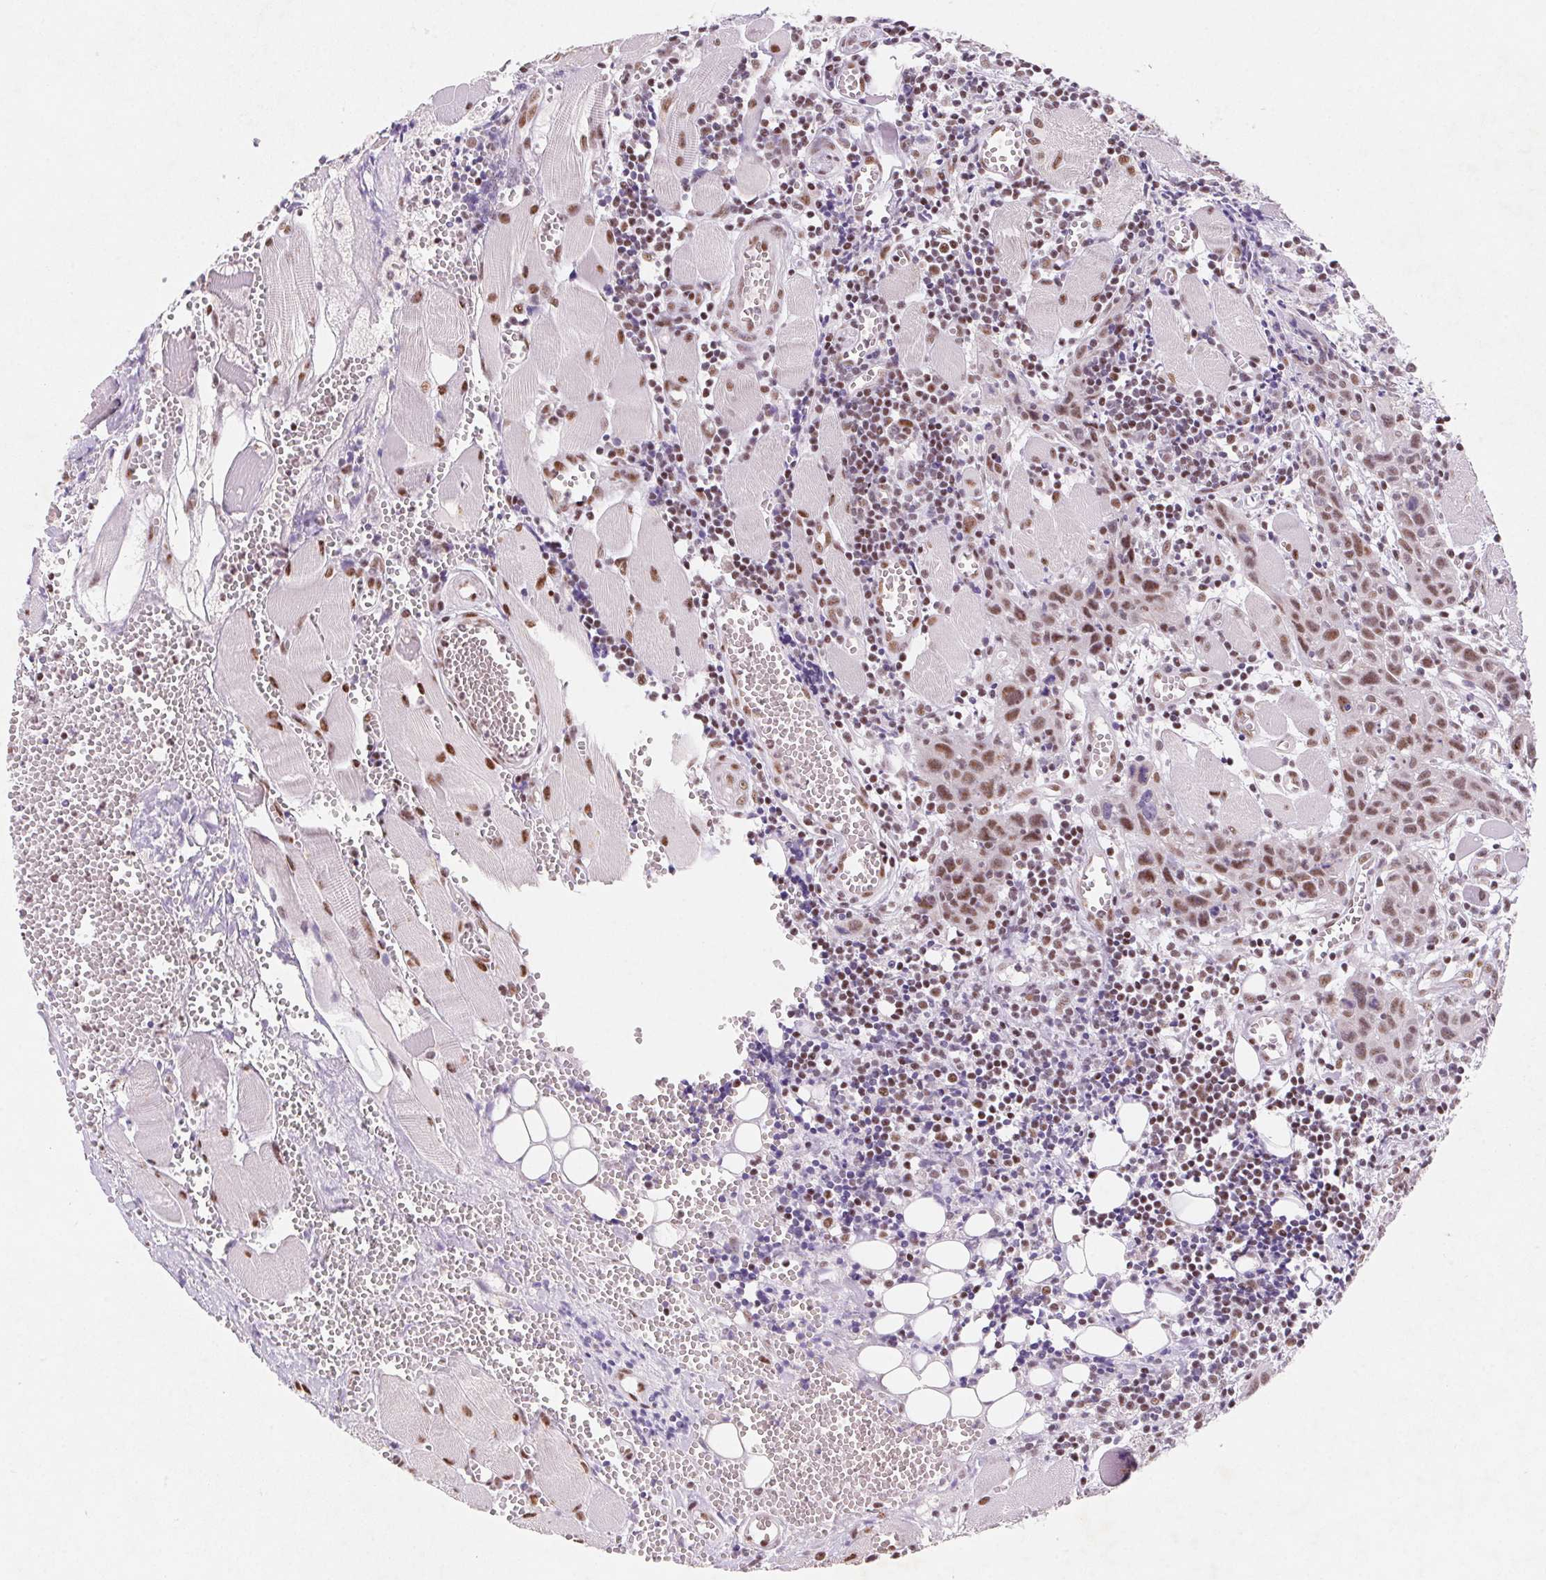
{"staining": {"intensity": "moderate", "quantity": ">75%", "location": "nuclear"}, "tissue": "head and neck cancer", "cell_type": "Tumor cells", "image_type": "cancer", "snomed": [{"axis": "morphology", "description": "Squamous cell carcinoma, NOS"}, {"axis": "topography", "description": "Oral tissue"}, {"axis": "topography", "description": "Head-Neck"}], "caption": "A brown stain shows moderate nuclear positivity of a protein in squamous cell carcinoma (head and neck) tumor cells.", "gene": "DPPA5", "patient": {"sex": "male", "age": 58}}